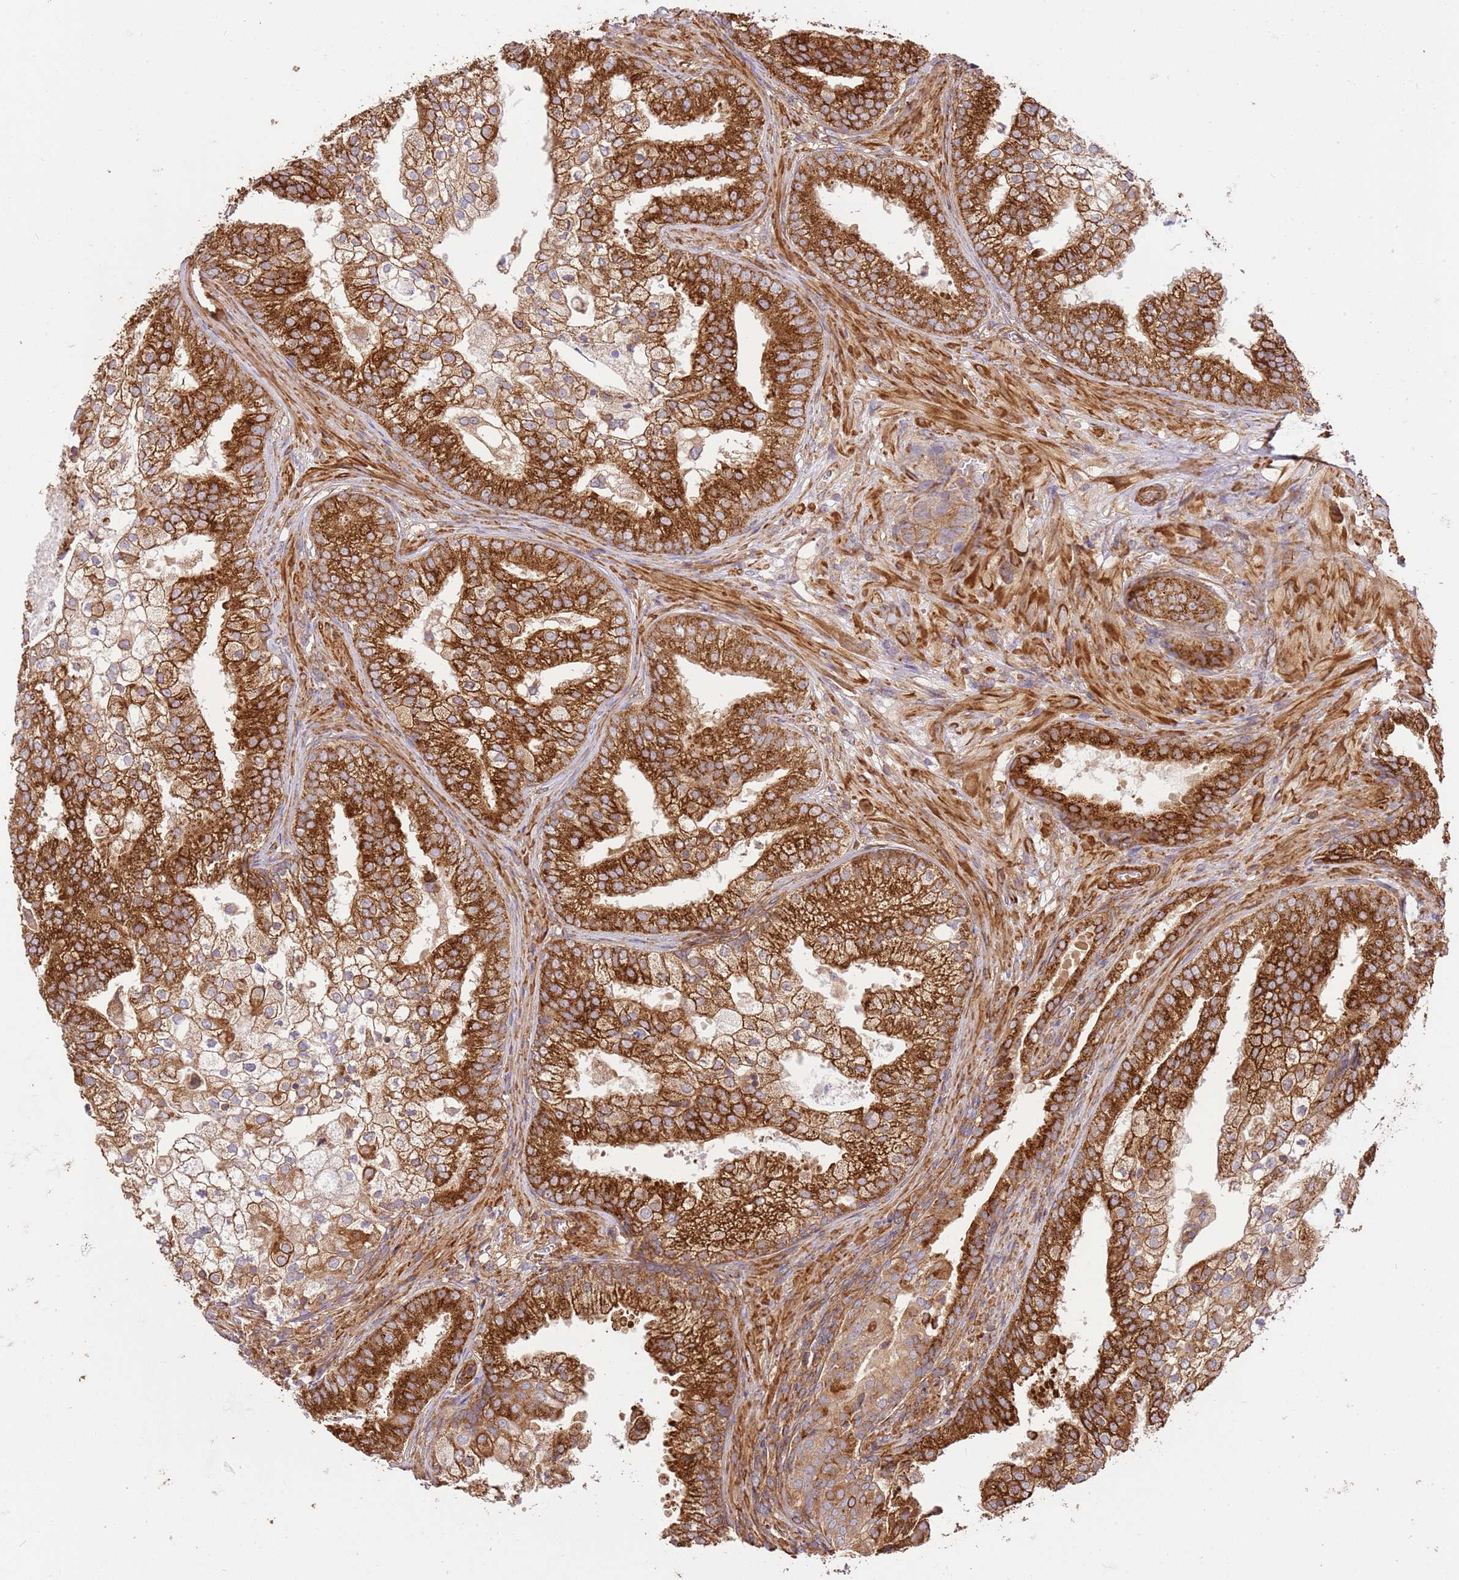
{"staining": {"intensity": "strong", "quantity": ">75%", "location": "cytoplasmic/membranous"}, "tissue": "prostate cancer", "cell_type": "Tumor cells", "image_type": "cancer", "snomed": [{"axis": "morphology", "description": "Adenocarcinoma, High grade"}, {"axis": "topography", "description": "Prostate"}], "caption": "Brown immunohistochemical staining in prostate cancer (adenocarcinoma (high-grade)) displays strong cytoplasmic/membranous expression in about >75% of tumor cells.", "gene": "ZBTB39", "patient": {"sex": "male", "age": 55}}